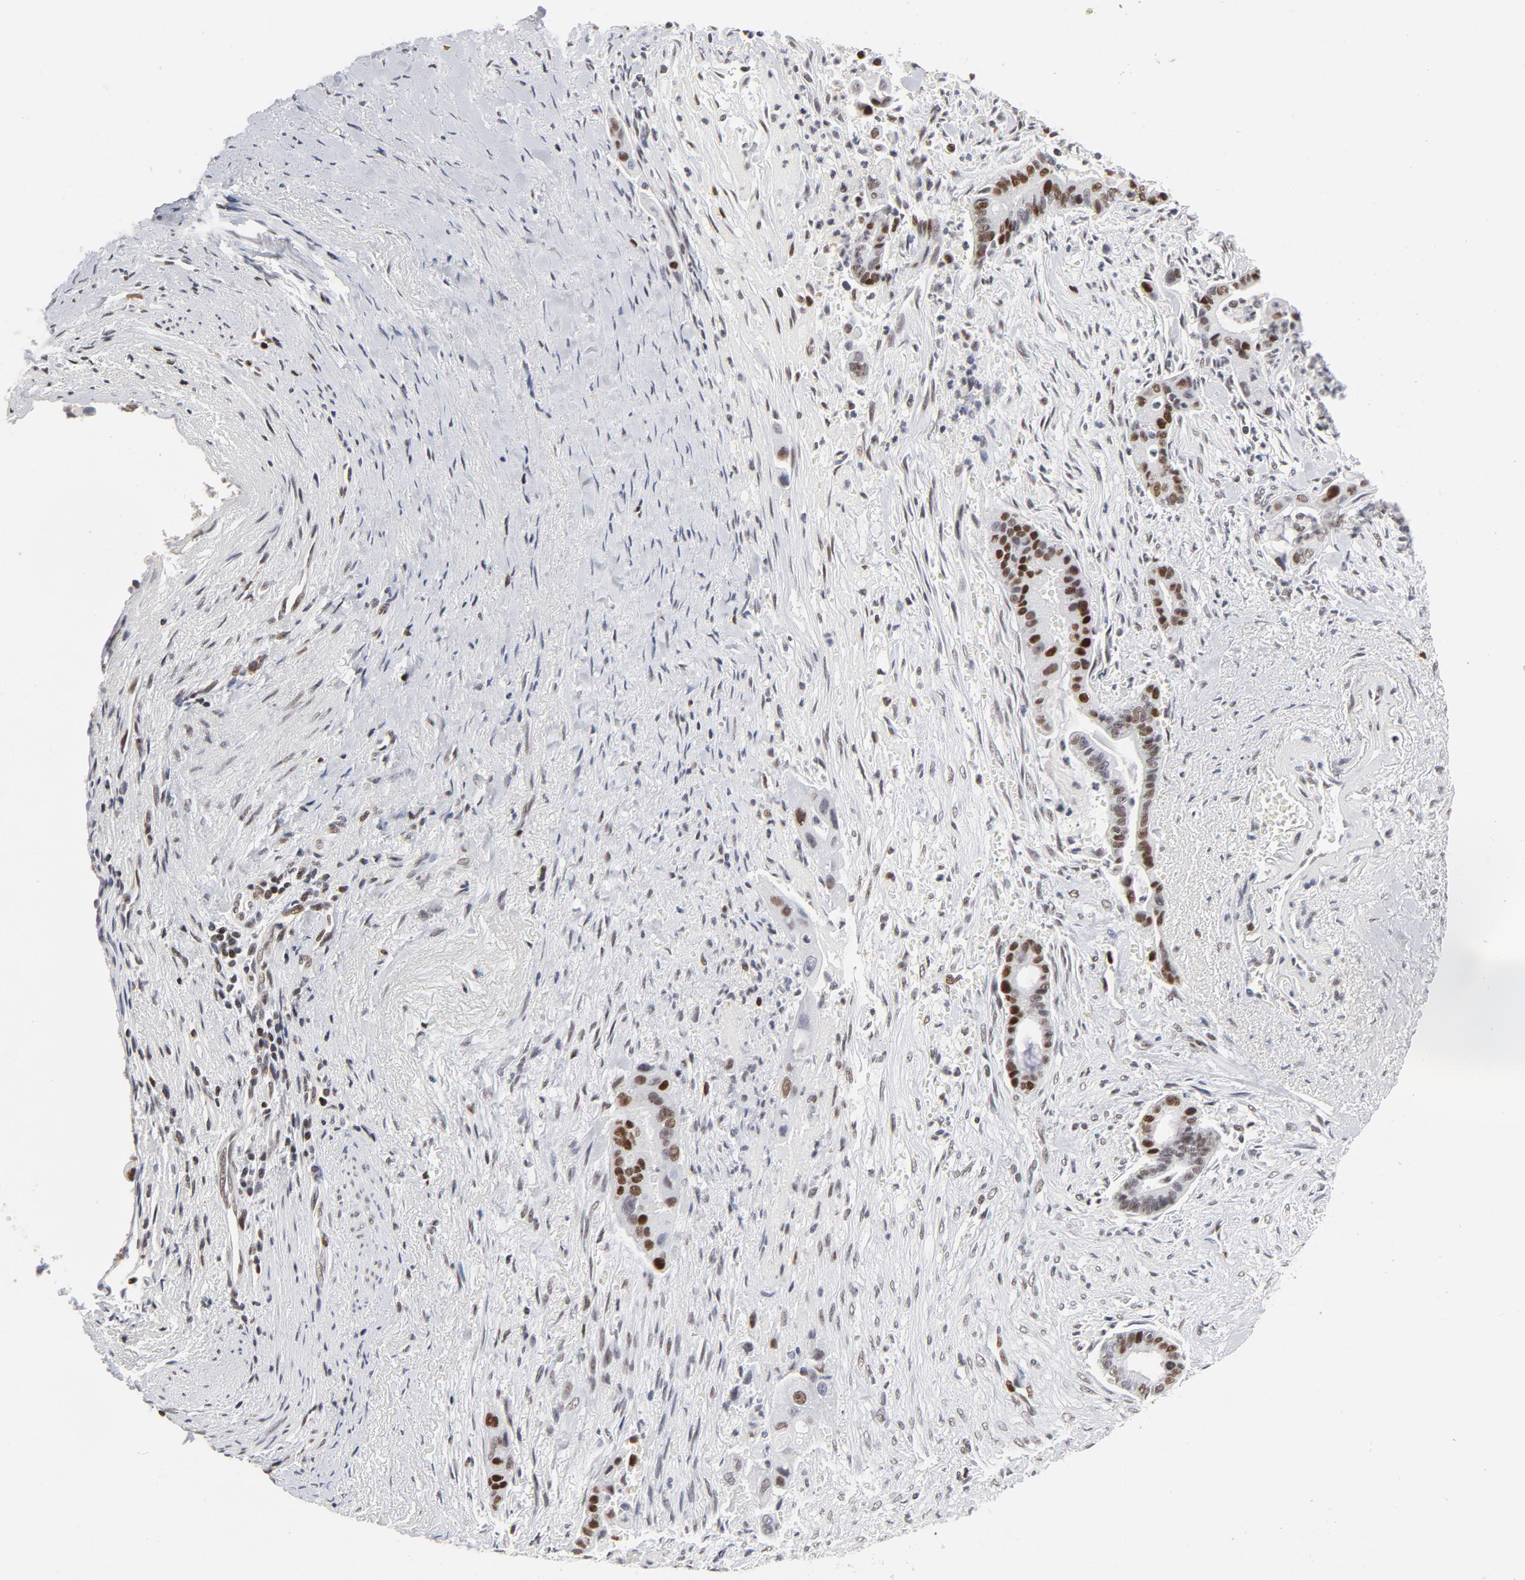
{"staining": {"intensity": "moderate", "quantity": "25%-75%", "location": "nuclear"}, "tissue": "liver cancer", "cell_type": "Tumor cells", "image_type": "cancer", "snomed": [{"axis": "morphology", "description": "Cholangiocarcinoma"}, {"axis": "topography", "description": "Liver"}], "caption": "Tumor cells show medium levels of moderate nuclear expression in about 25%-75% of cells in human cholangiocarcinoma (liver).", "gene": "RFC4", "patient": {"sex": "female", "age": 55}}